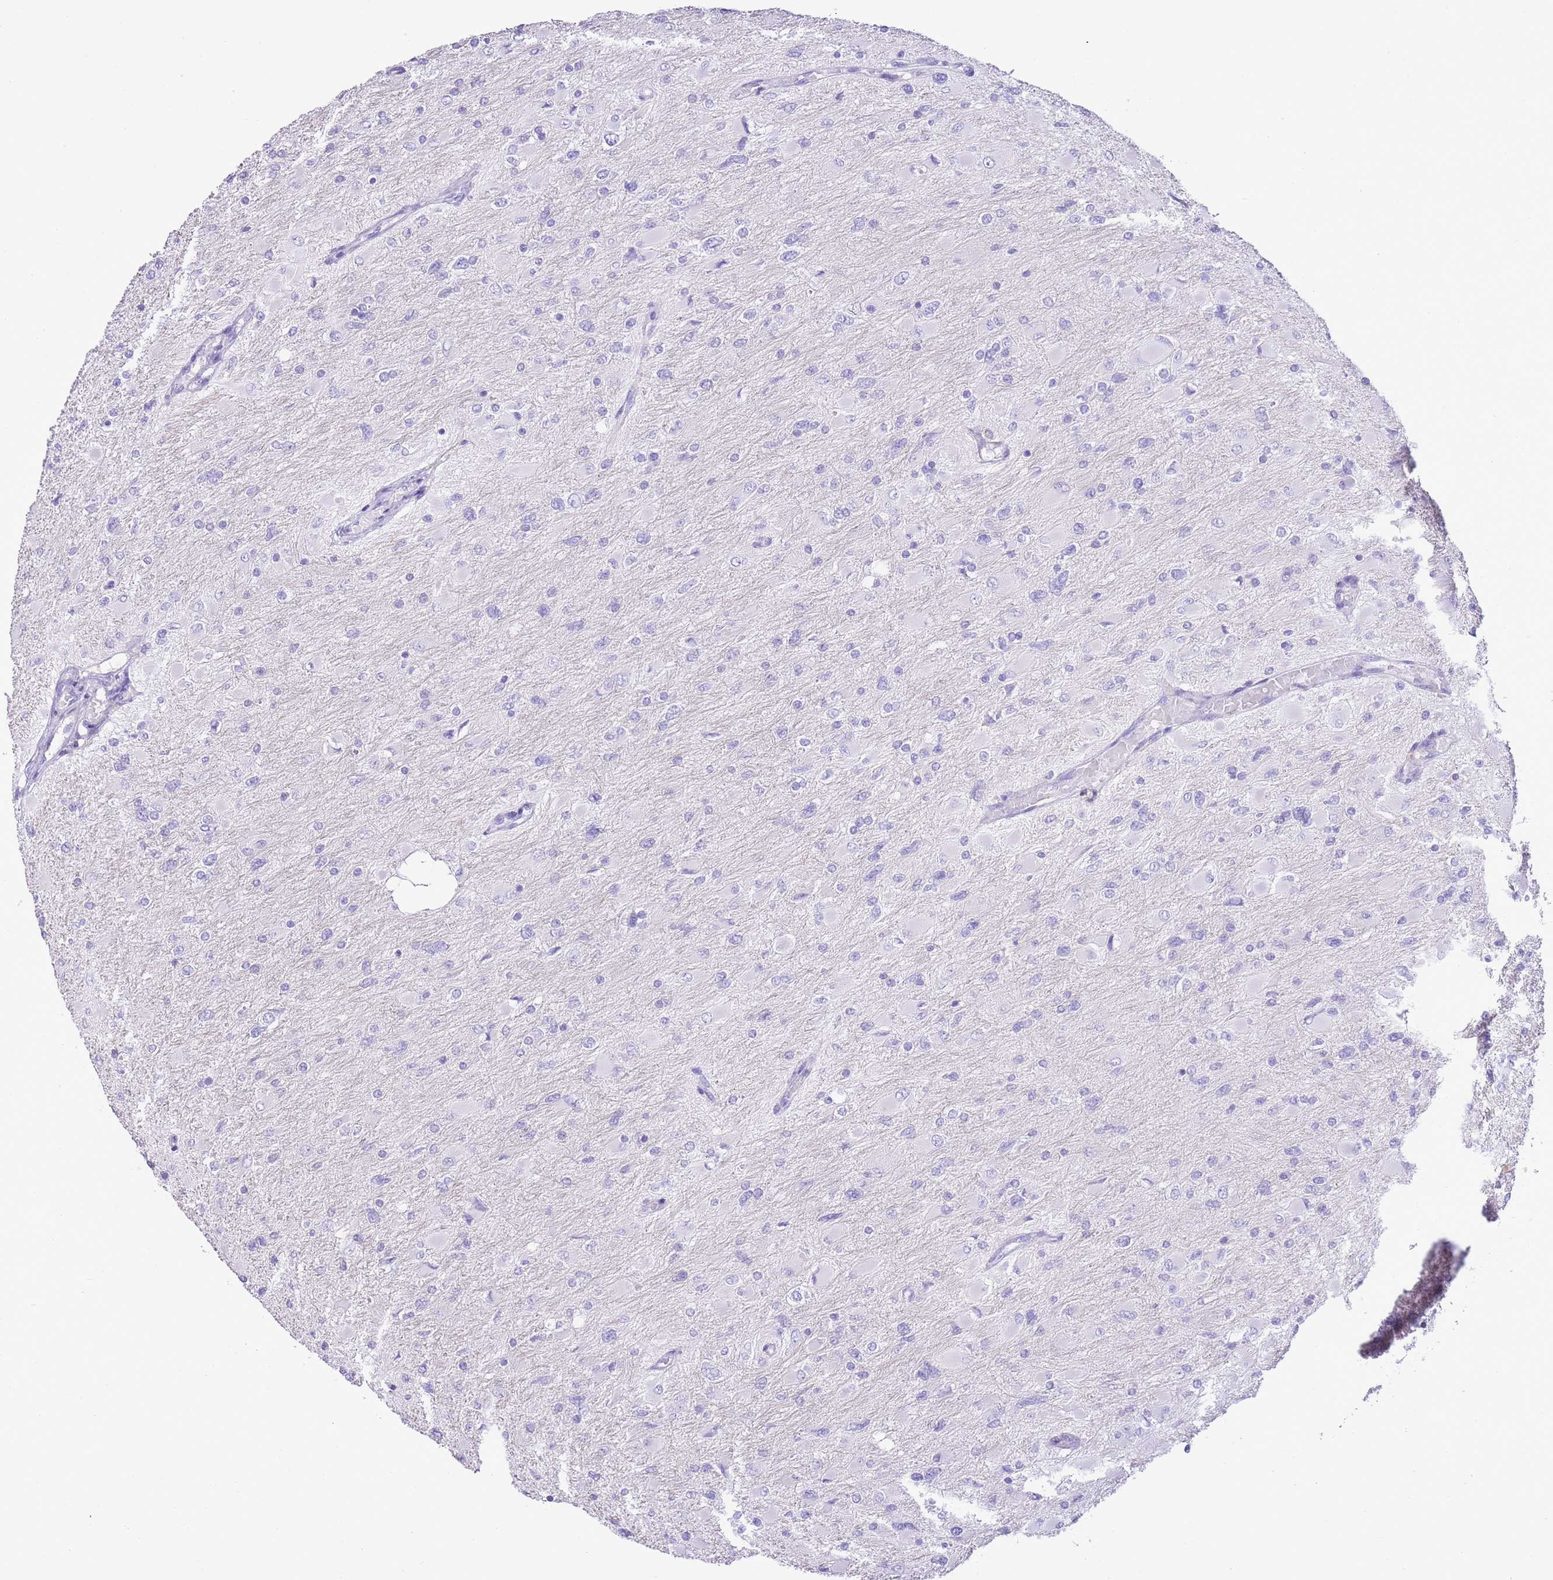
{"staining": {"intensity": "negative", "quantity": "none", "location": "none"}, "tissue": "glioma", "cell_type": "Tumor cells", "image_type": "cancer", "snomed": [{"axis": "morphology", "description": "Glioma, malignant, High grade"}, {"axis": "topography", "description": "Cerebral cortex"}], "caption": "Immunohistochemical staining of human malignant glioma (high-grade) reveals no significant positivity in tumor cells.", "gene": "AAR2", "patient": {"sex": "female", "age": 36}}